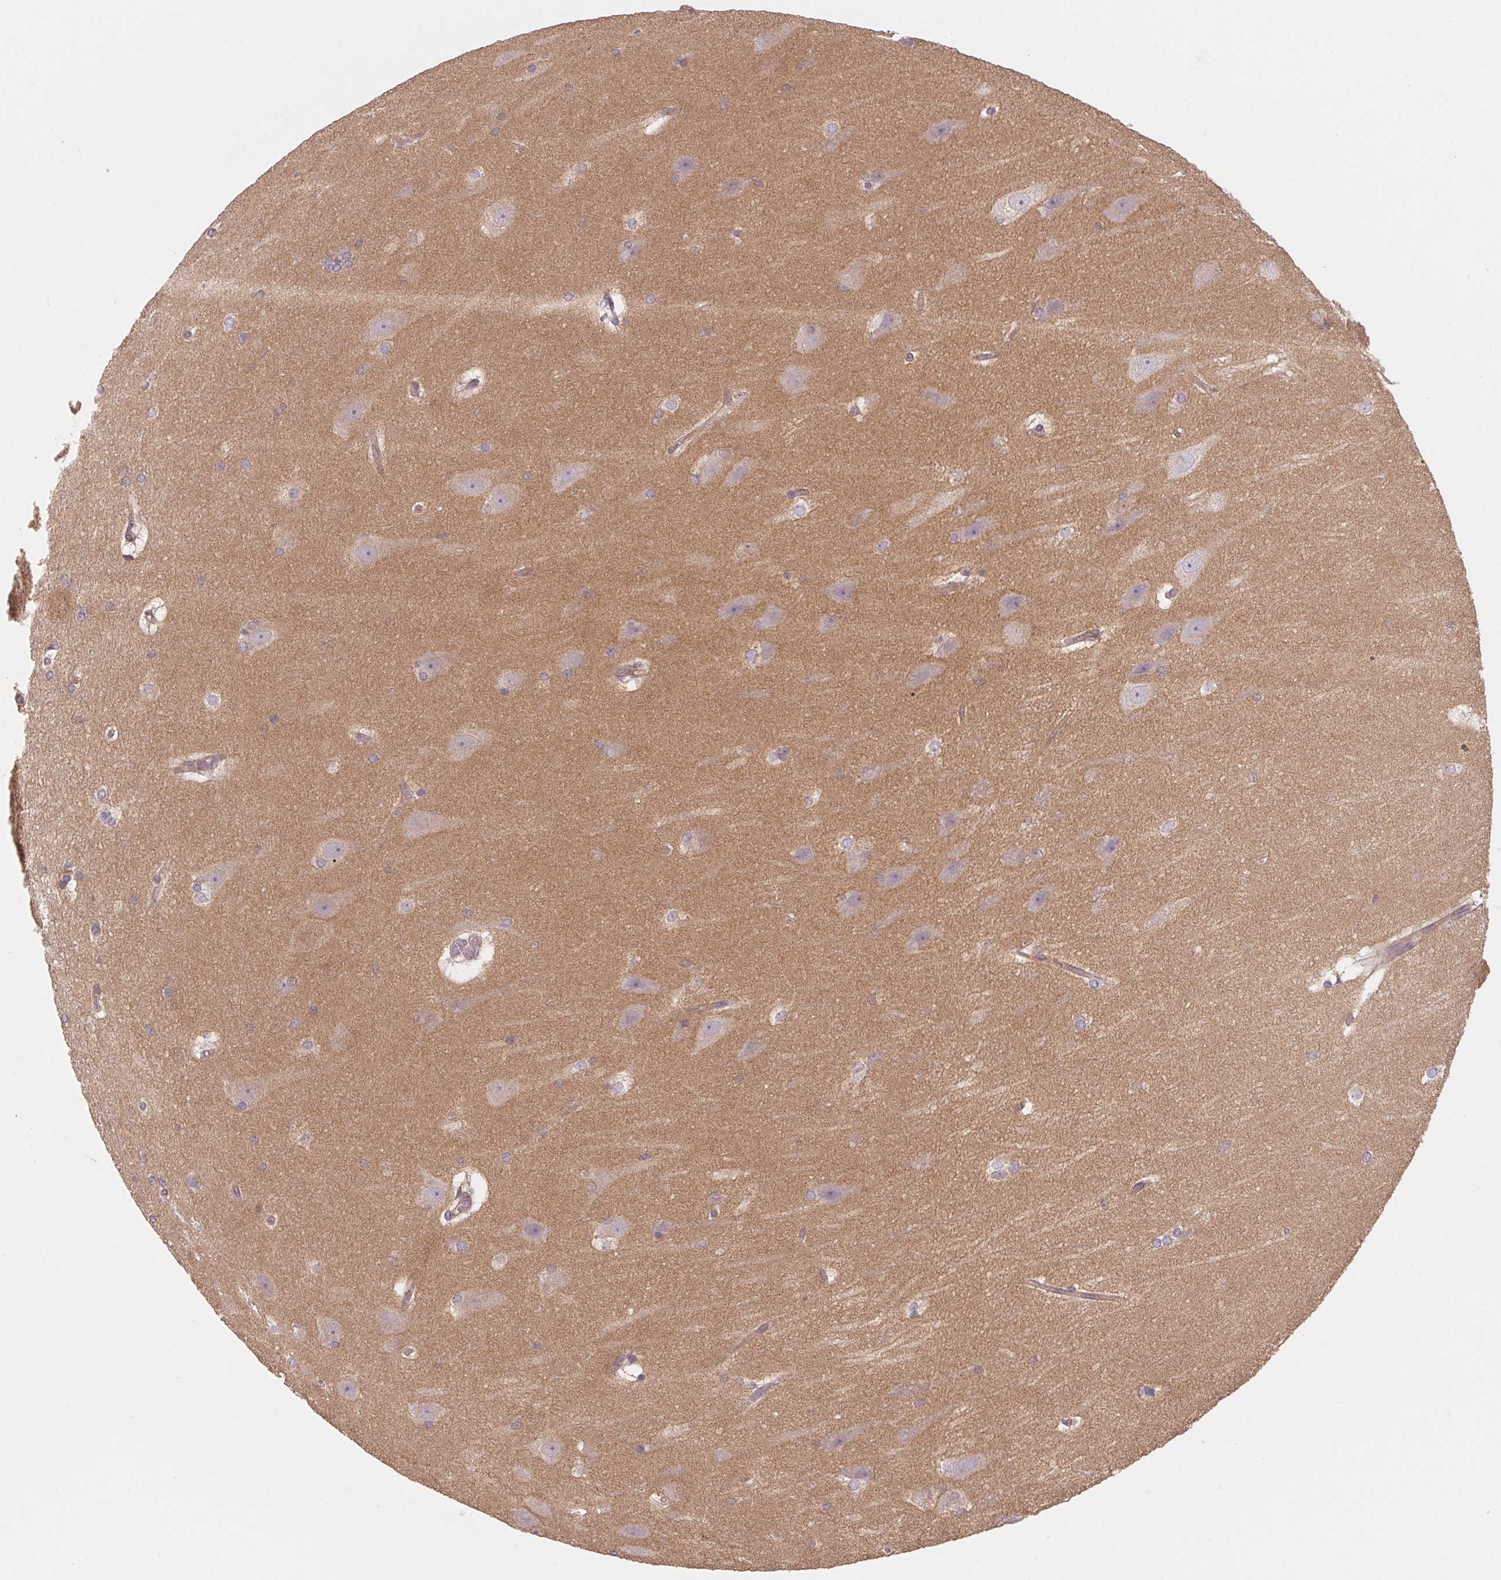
{"staining": {"intensity": "weak", "quantity": "<25%", "location": "cytoplasmic/membranous"}, "tissue": "hippocampus", "cell_type": "Glial cells", "image_type": "normal", "snomed": [{"axis": "morphology", "description": "Normal tissue, NOS"}, {"axis": "topography", "description": "Cerebral cortex"}, {"axis": "topography", "description": "Hippocampus"}], "caption": "This image is of normal hippocampus stained with IHC to label a protein in brown with the nuclei are counter-stained blue. There is no staining in glial cells.", "gene": "RAB1A", "patient": {"sex": "female", "age": 19}}